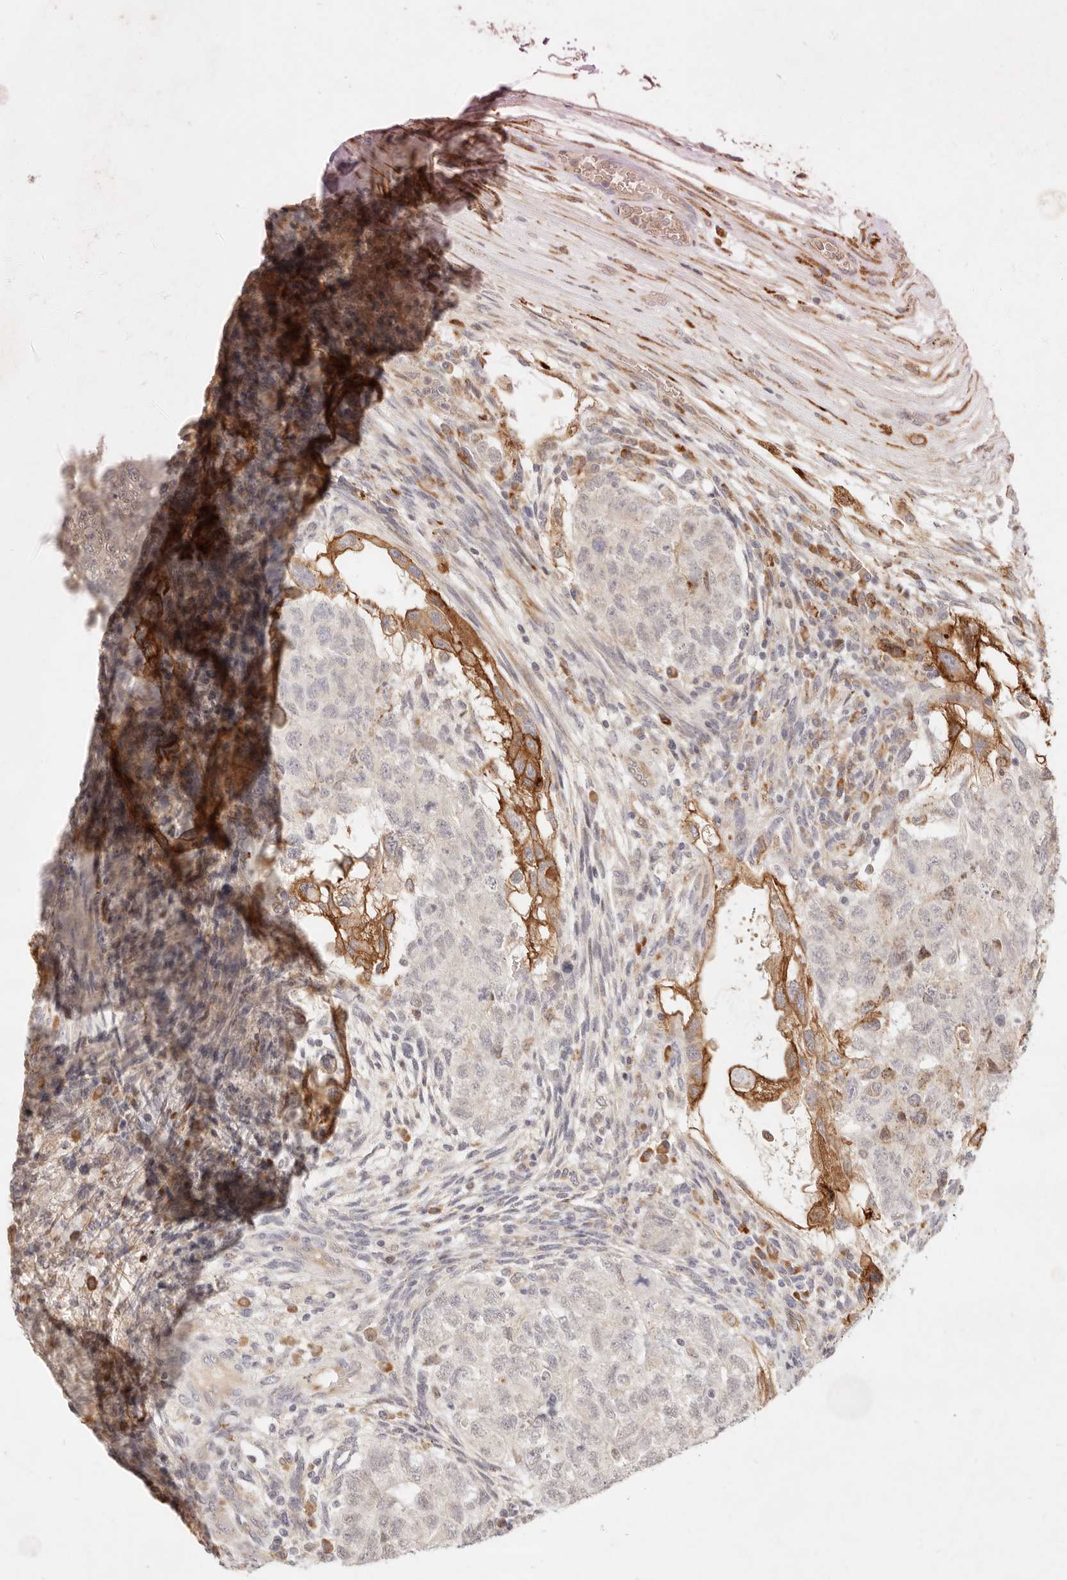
{"staining": {"intensity": "strong", "quantity": "<25%", "location": "cytoplasmic/membranous"}, "tissue": "testis cancer", "cell_type": "Tumor cells", "image_type": "cancer", "snomed": [{"axis": "morphology", "description": "Normal tissue, NOS"}, {"axis": "morphology", "description": "Carcinoma, Embryonal, NOS"}, {"axis": "topography", "description": "Testis"}], "caption": "Protein staining shows strong cytoplasmic/membranous staining in approximately <25% of tumor cells in testis cancer (embryonal carcinoma). (DAB IHC, brown staining for protein, blue staining for nuclei).", "gene": "C1orf127", "patient": {"sex": "male", "age": 36}}